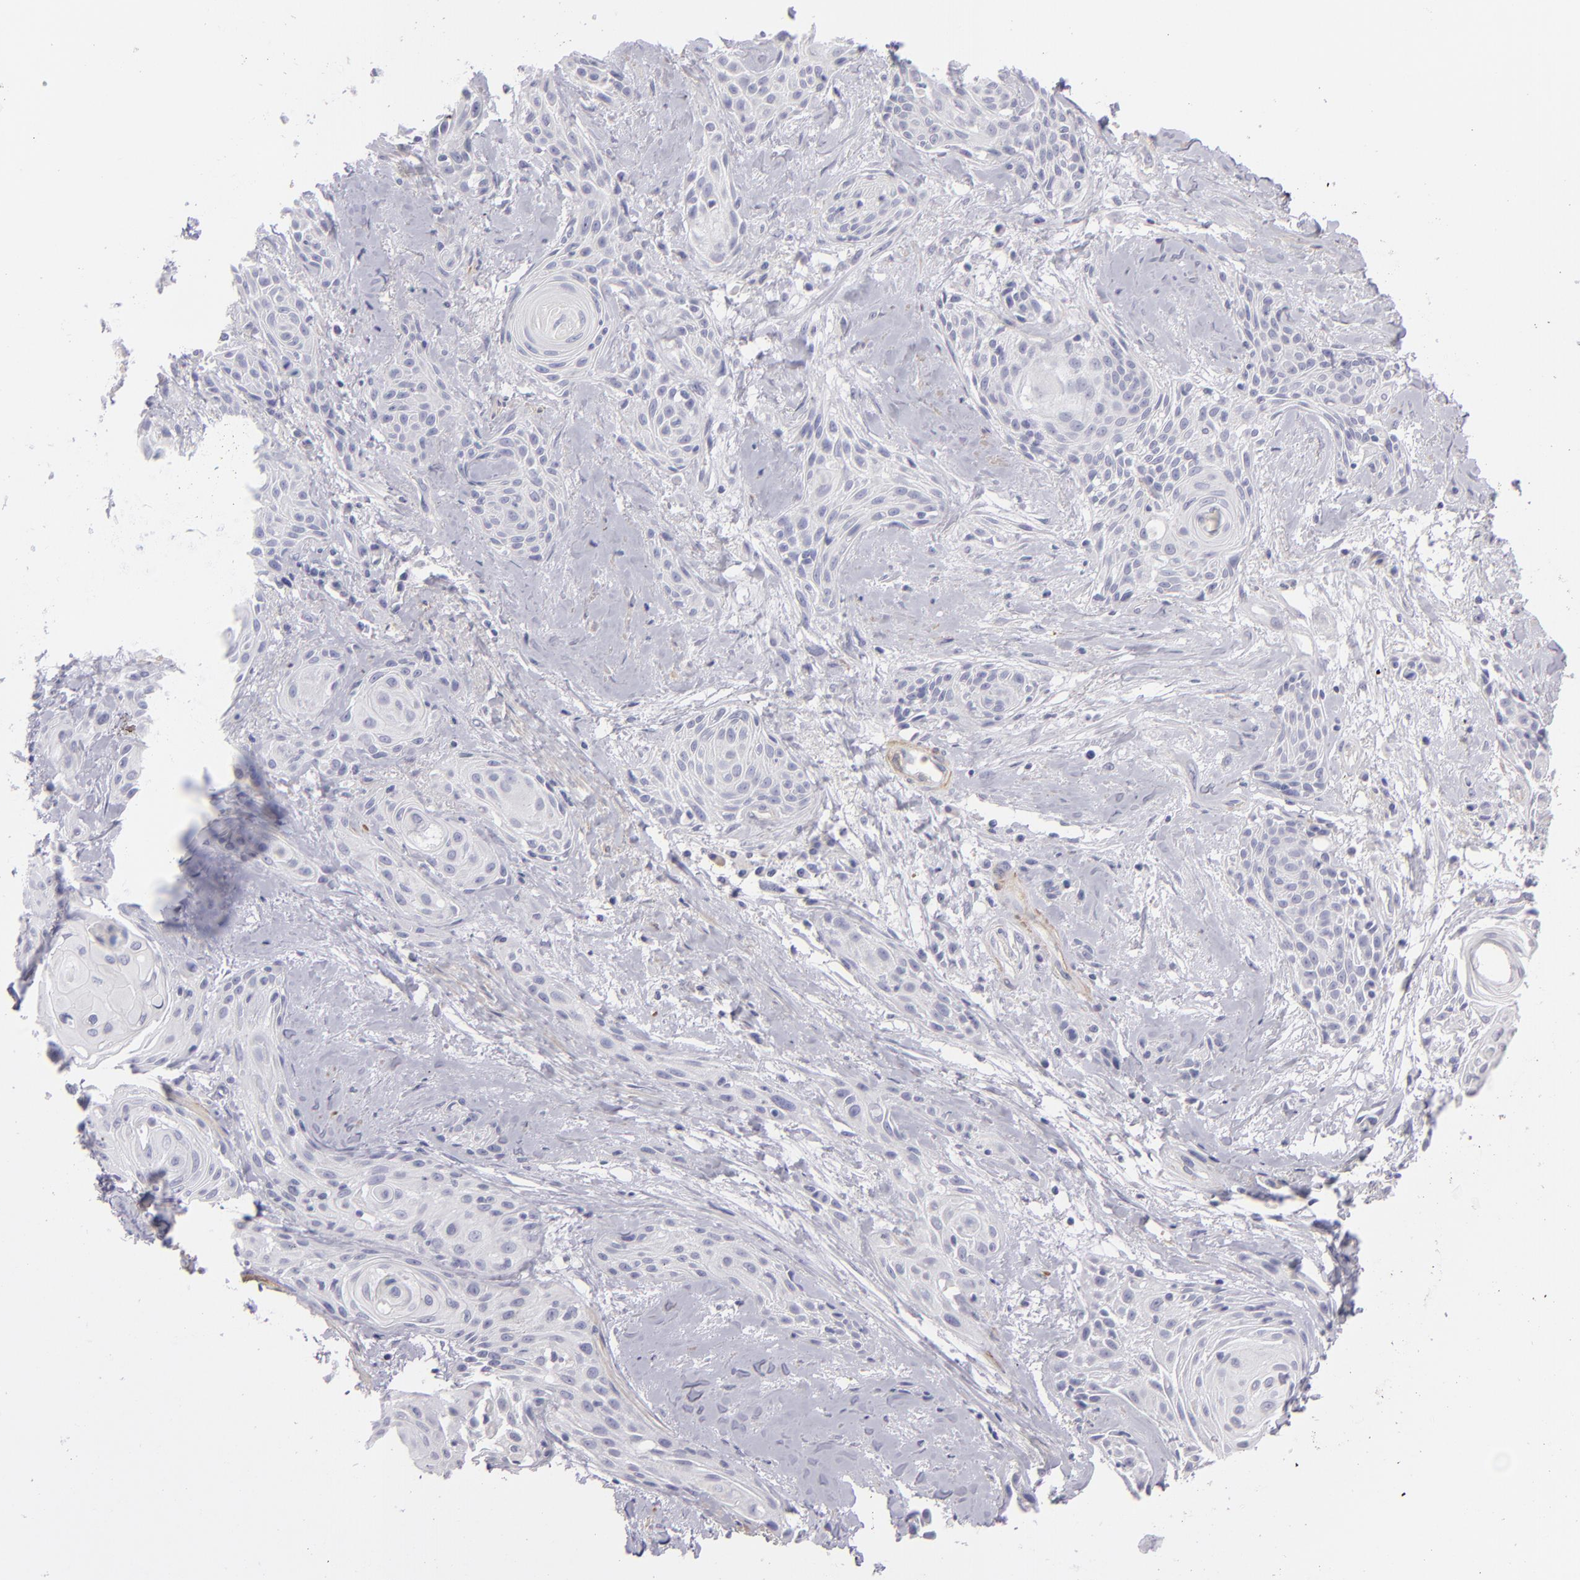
{"staining": {"intensity": "negative", "quantity": "none", "location": "none"}, "tissue": "skin cancer", "cell_type": "Tumor cells", "image_type": "cancer", "snomed": [{"axis": "morphology", "description": "Squamous cell carcinoma, NOS"}, {"axis": "topography", "description": "Skin"}, {"axis": "topography", "description": "Anal"}], "caption": "An immunohistochemistry histopathology image of squamous cell carcinoma (skin) is shown. There is no staining in tumor cells of squamous cell carcinoma (skin). (Stains: DAB (3,3'-diaminobenzidine) immunohistochemistry (IHC) with hematoxylin counter stain, Microscopy: brightfield microscopy at high magnification).", "gene": "MYH11", "patient": {"sex": "male", "age": 64}}